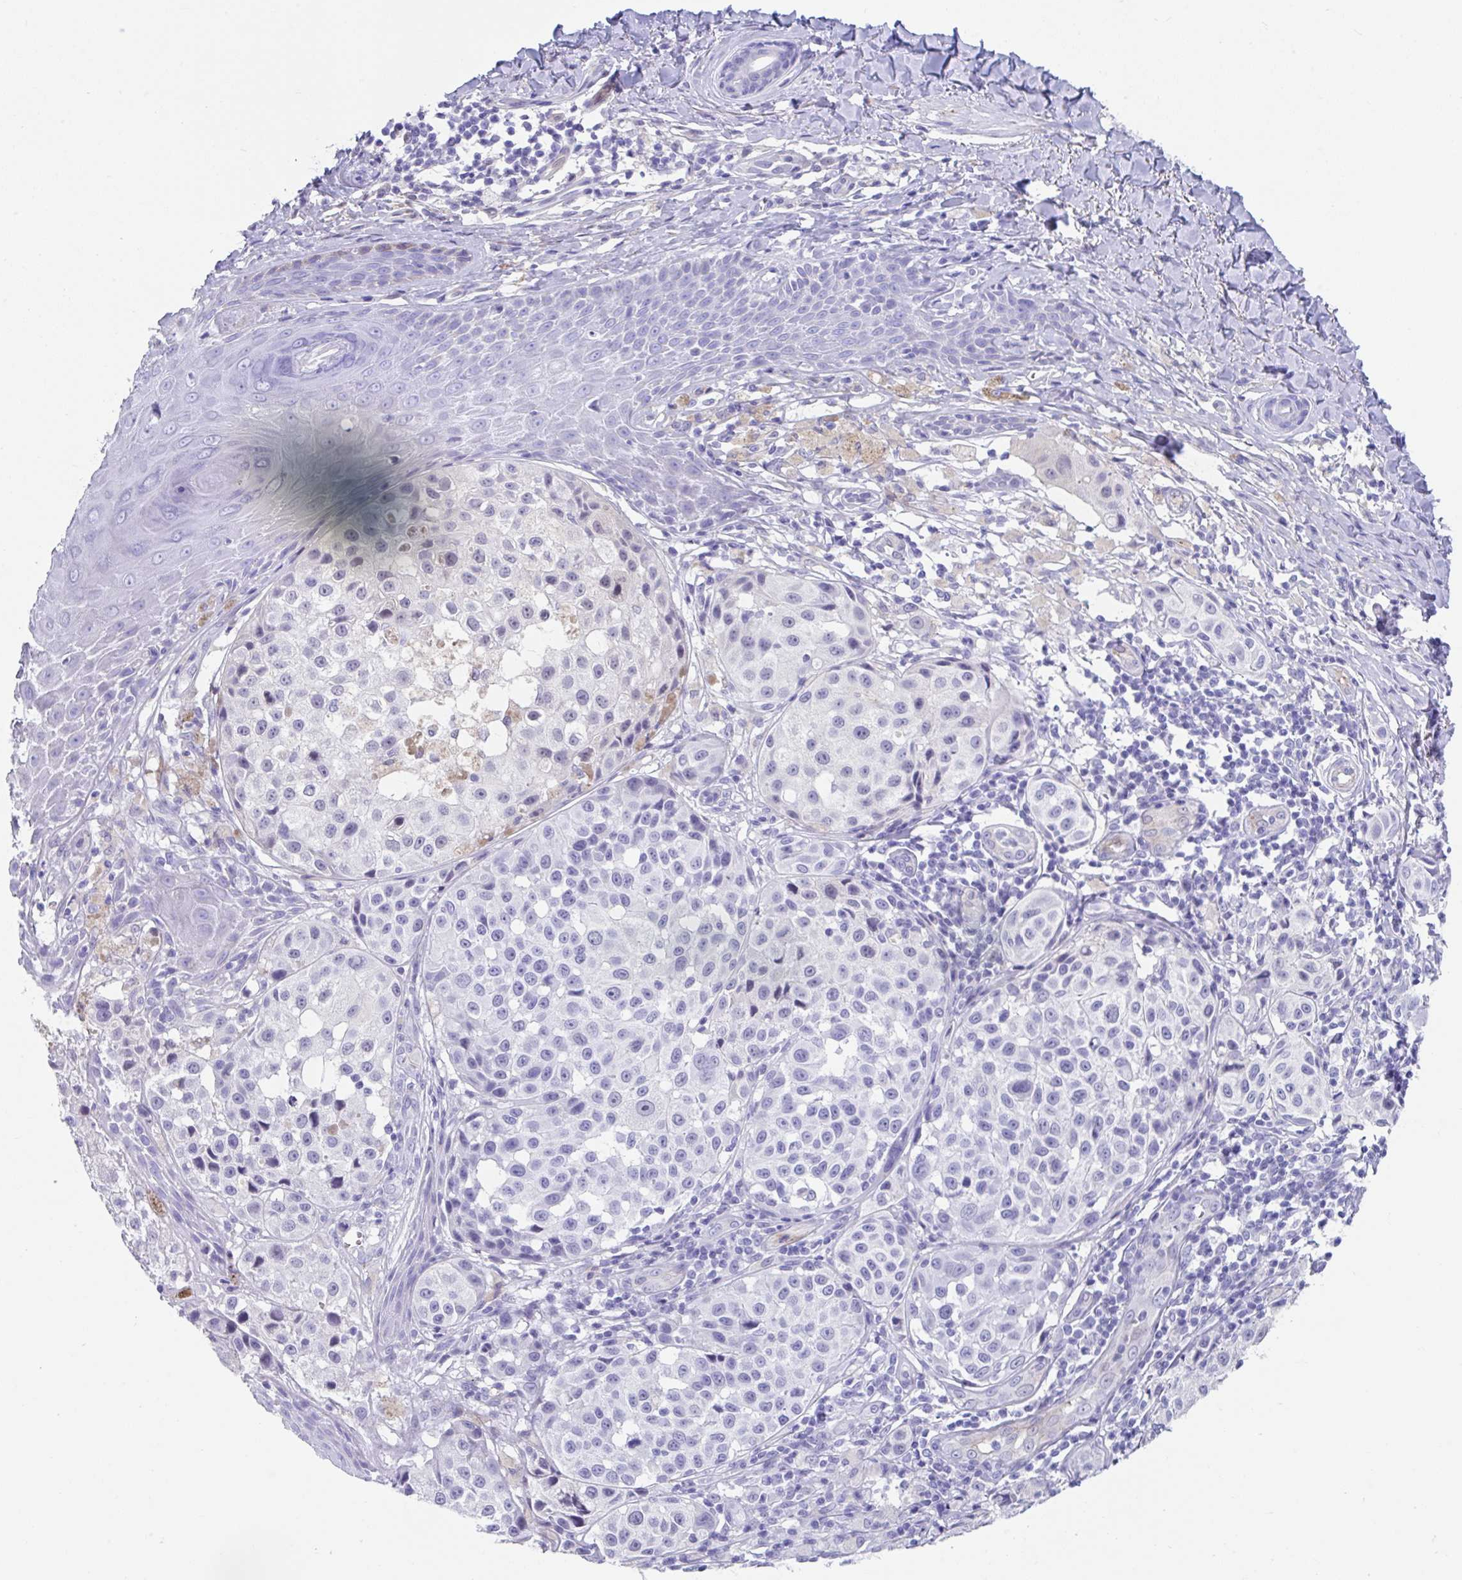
{"staining": {"intensity": "negative", "quantity": "none", "location": "none"}, "tissue": "melanoma", "cell_type": "Tumor cells", "image_type": "cancer", "snomed": [{"axis": "morphology", "description": "Malignant melanoma, NOS"}, {"axis": "topography", "description": "Skin"}], "caption": "Malignant melanoma was stained to show a protein in brown. There is no significant positivity in tumor cells. (Stains: DAB immunohistochemistry with hematoxylin counter stain, Microscopy: brightfield microscopy at high magnification).", "gene": "FAM107A", "patient": {"sex": "male", "age": 39}}